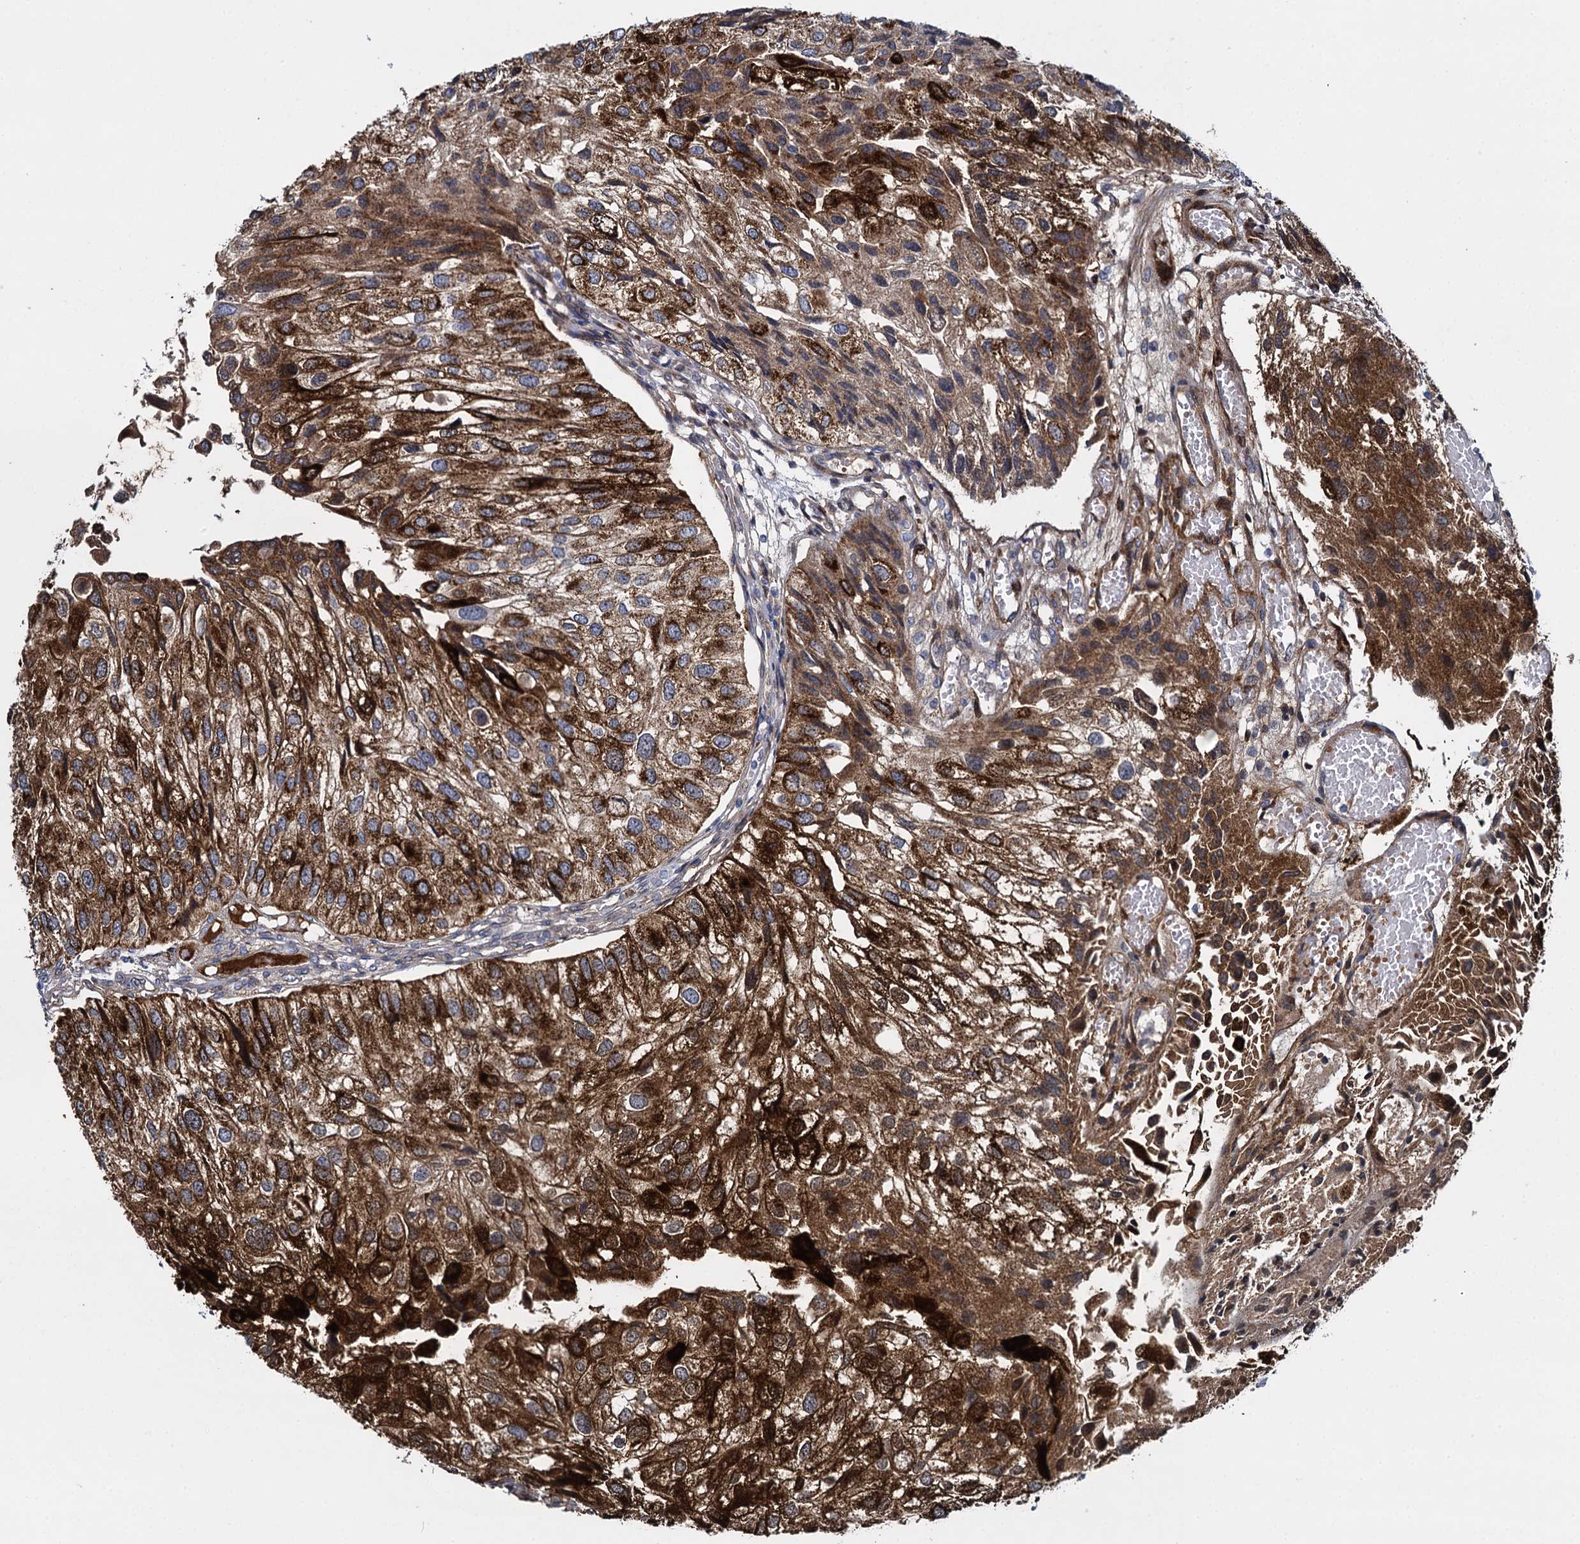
{"staining": {"intensity": "moderate", "quantity": ">75%", "location": "cytoplasmic/membranous,nuclear"}, "tissue": "urothelial cancer", "cell_type": "Tumor cells", "image_type": "cancer", "snomed": [{"axis": "morphology", "description": "Urothelial carcinoma, Low grade"}, {"axis": "topography", "description": "Urinary bladder"}], "caption": "A brown stain highlights moderate cytoplasmic/membranous and nuclear expression of a protein in human urothelial cancer tumor cells.", "gene": "SNCG", "patient": {"sex": "female", "age": 89}}